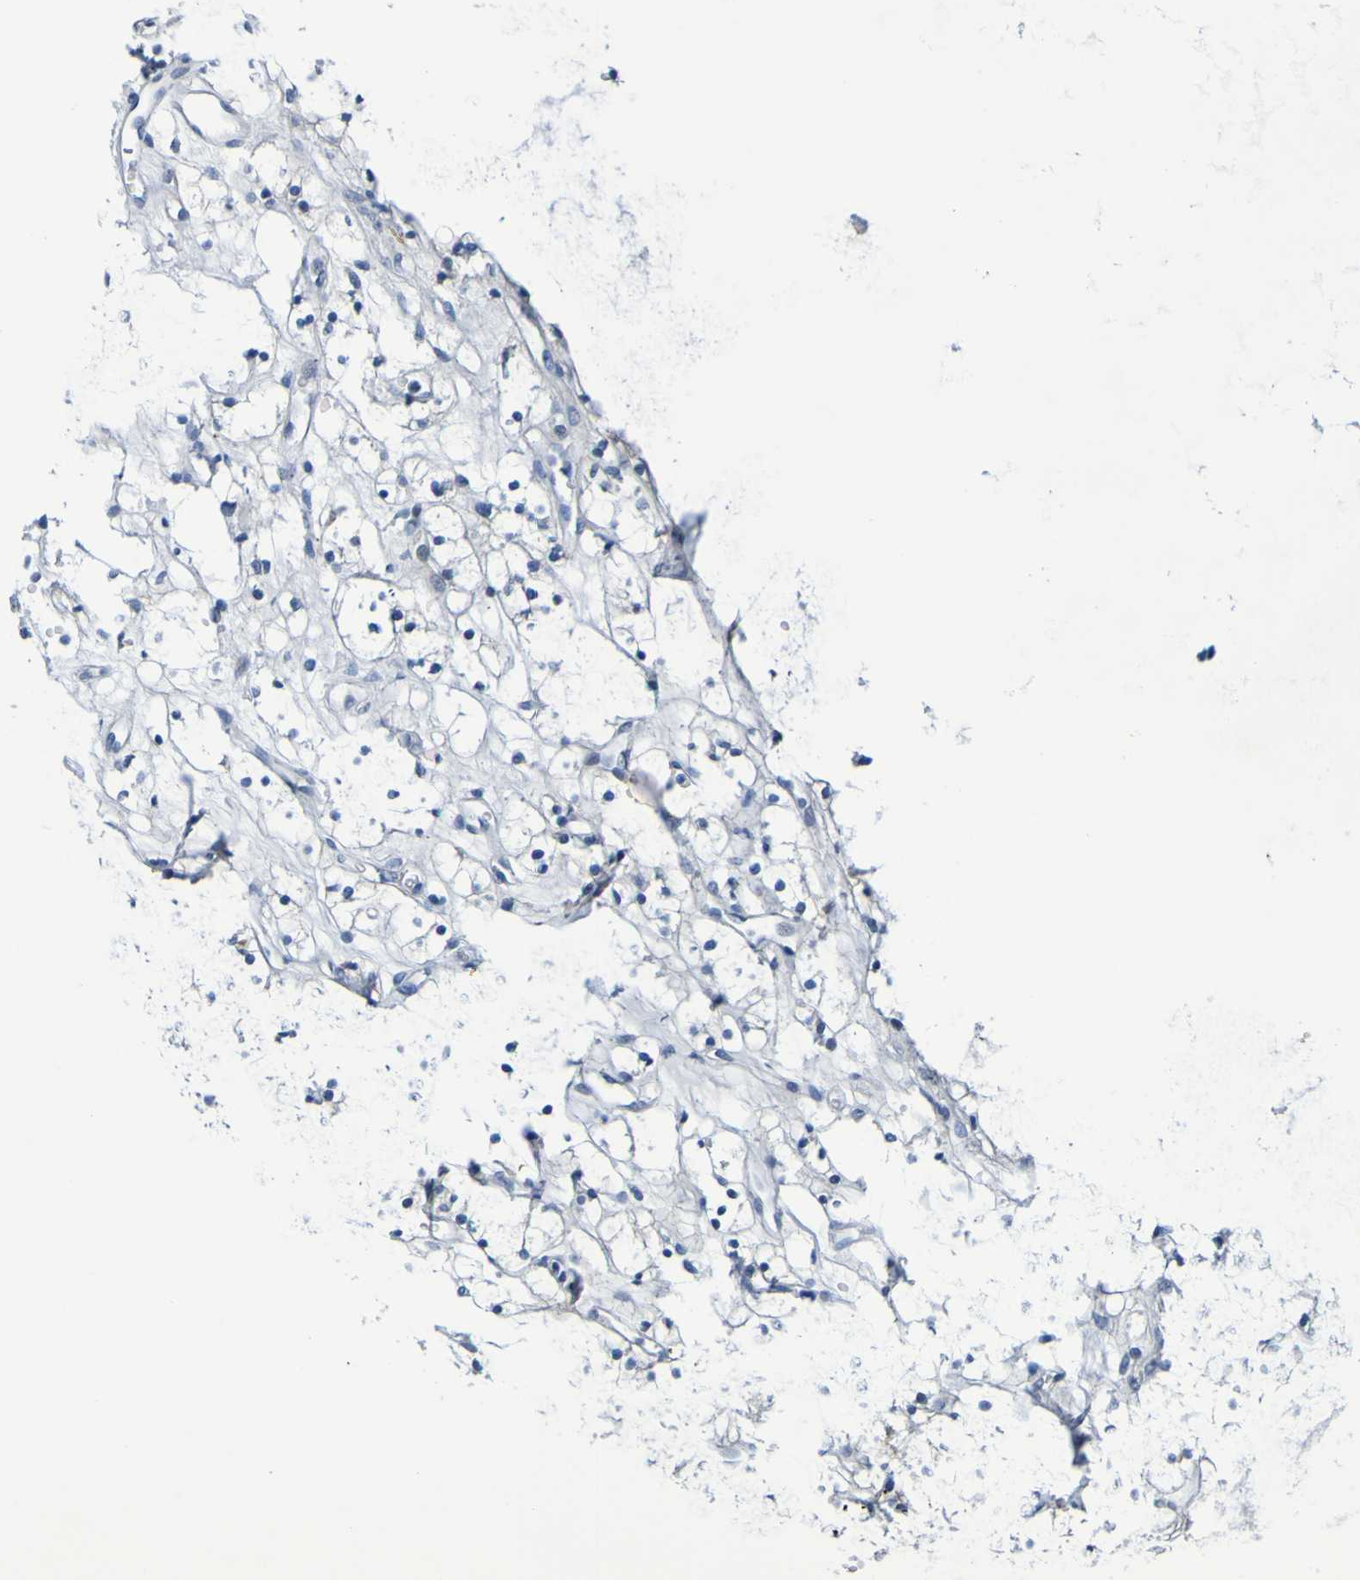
{"staining": {"intensity": "negative", "quantity": "none", "location": "none"}, "tissue": "renal cancer", "cell_type": "Tumor cells", "image_type": "cancer", "snomed": [{"axis": "morphology", "description": "Adenocarcinoma, NOS"}, {"axis": "topography", "description": "Kidney"}], "caption": "Immunohistochemical staining of adenocarcinoma (renal) reveals no significant staining in tumor cells. (DAB (3,3'-diaminobenzidine) immunohistochemistry with hematoxylin counter stain).", "gene": "VMA21", "patient": {"sex": "female", "age": 57}}